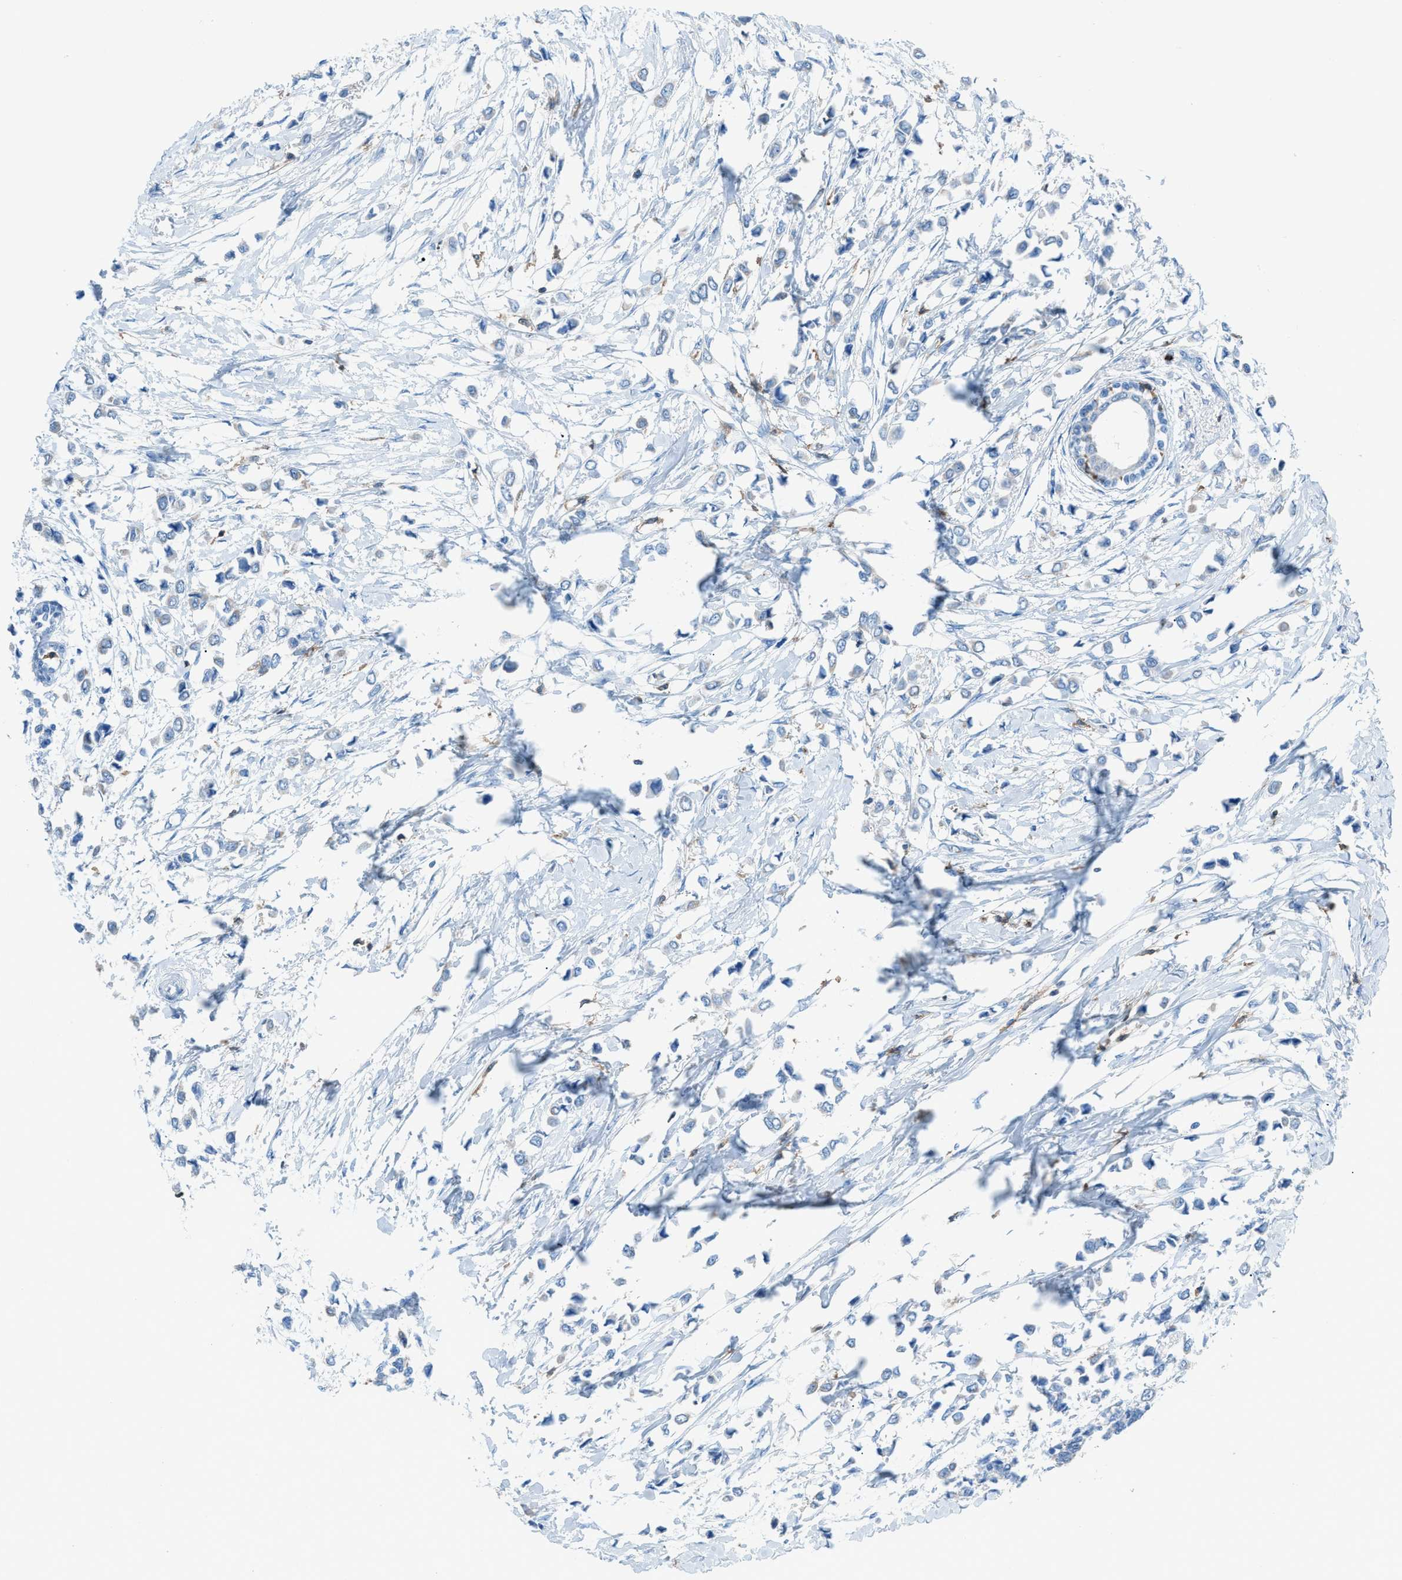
{"staining": {"intensity": "negative", "quantity": "none", "location": "none"}, "tissue": "breast cancer", "cell_type": "Tumor cells", "image_type": "cancer", "snomed": [{"axis": "morphology", "description": "Lobular carcinoma"}, {"axis": "topography", "description": "Breast"}], "caption": "High magnification brightfield microscopy of breast cancer (lobular carcinoma) stained with DAB (3,3'-diaminobenzidine) (brown) and counterstained with hematoxylin (blue): tumor cells show no significant positivity.", "gene": "ITGB2", "patient": {"sex": "female", "age": 51}}